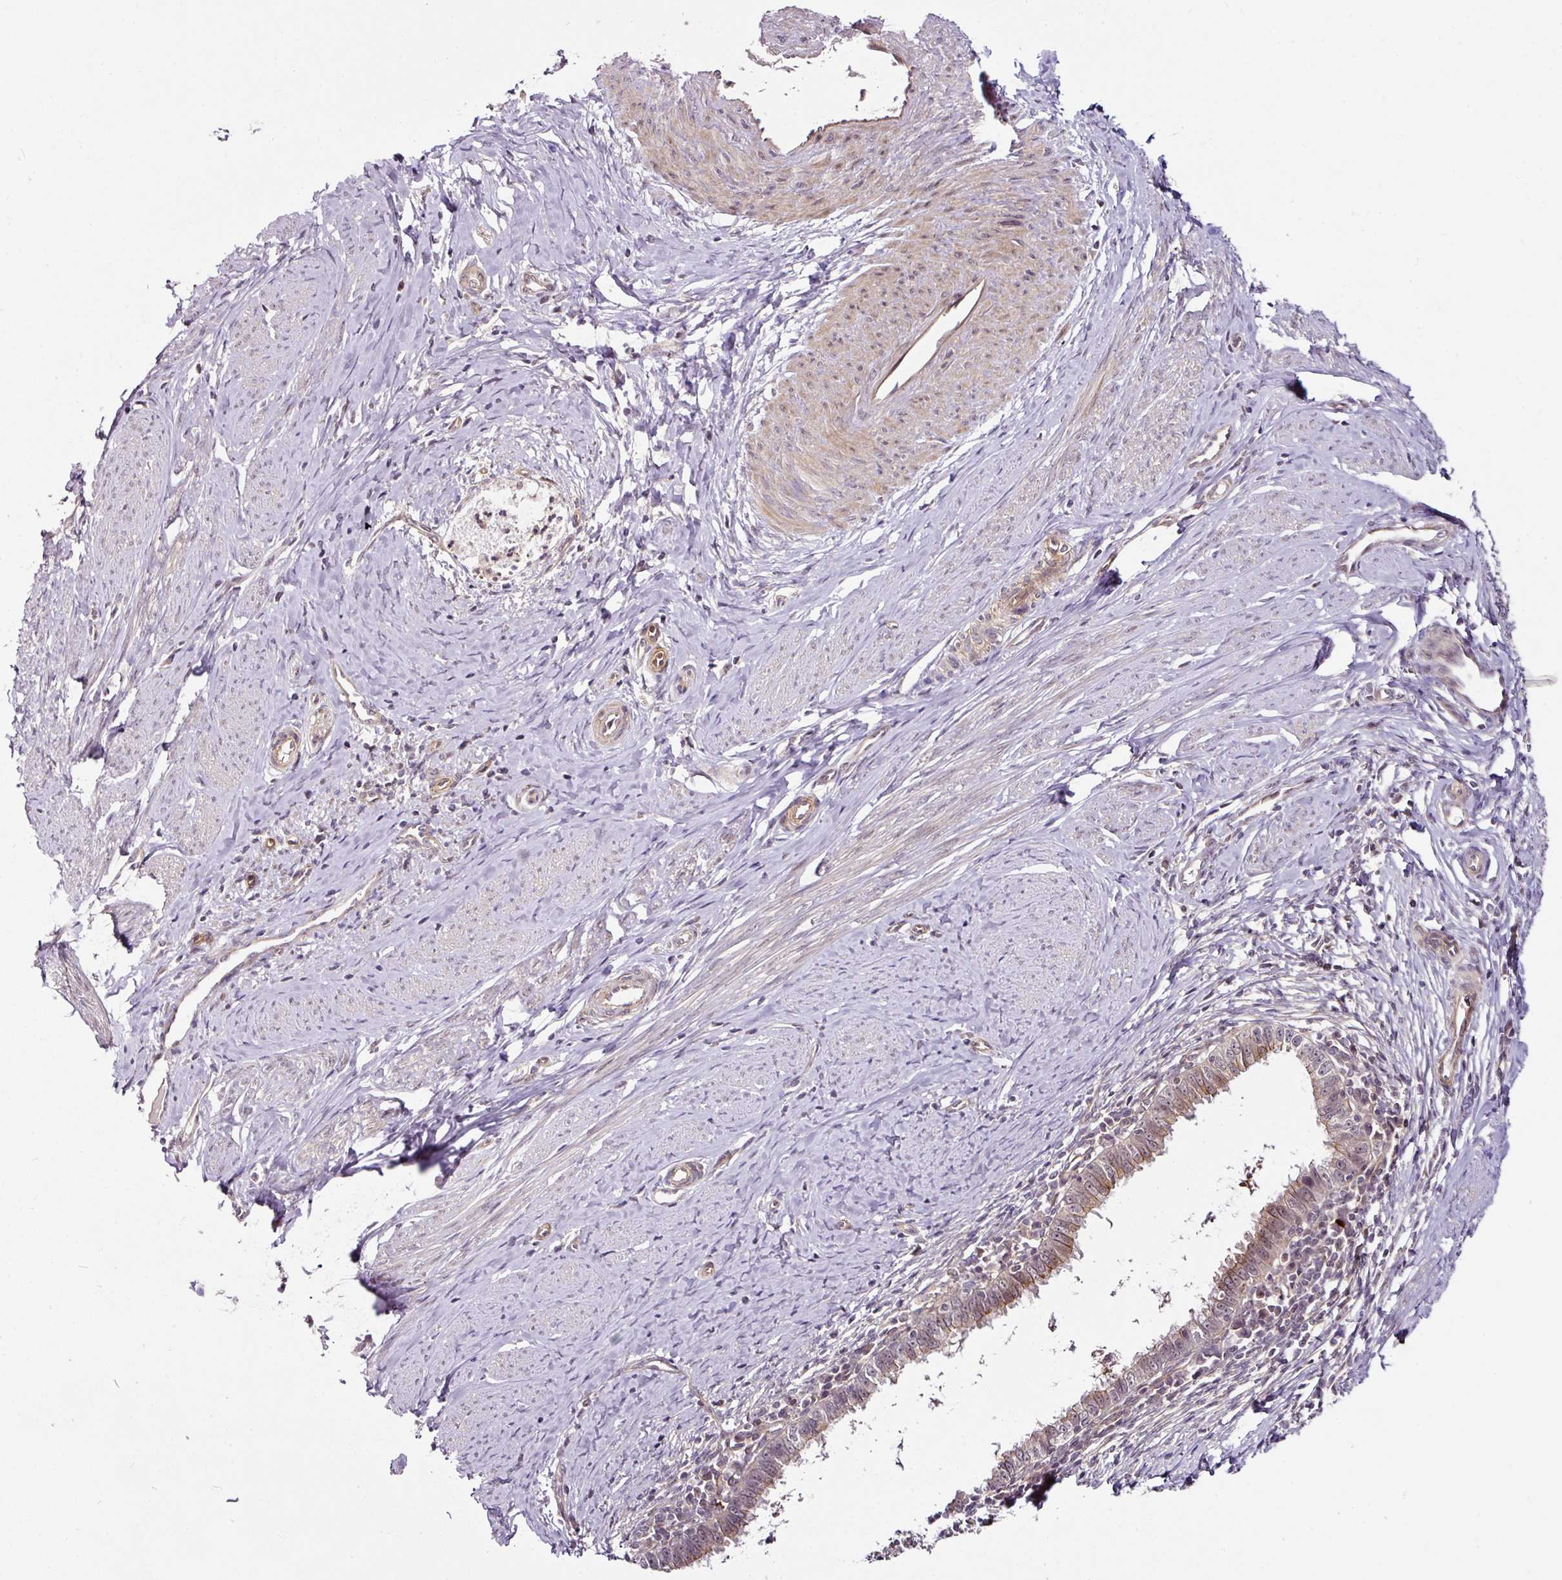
{"staining": {"intensity": "moderate", "quantity": "25%-75%", "location": "cytoplasmic/membranous"}, "tissue": "cervical cancer", "cell_type": "Tumor cells", "image_type": "cancer", "snomed": [{"axis": "morphology", "description": "Adenocarcinoma, NOS"}, {"axis": "topography", "description": "Cervix"}], "caption": "A histopathology image of cervical adenocarcinoma stained for a protein exhibits moderate cytoplasmic/membranous brown staining in tumor cells.", "gene": "DCAF13", "patient": {"sex": "female", "age": 36}}